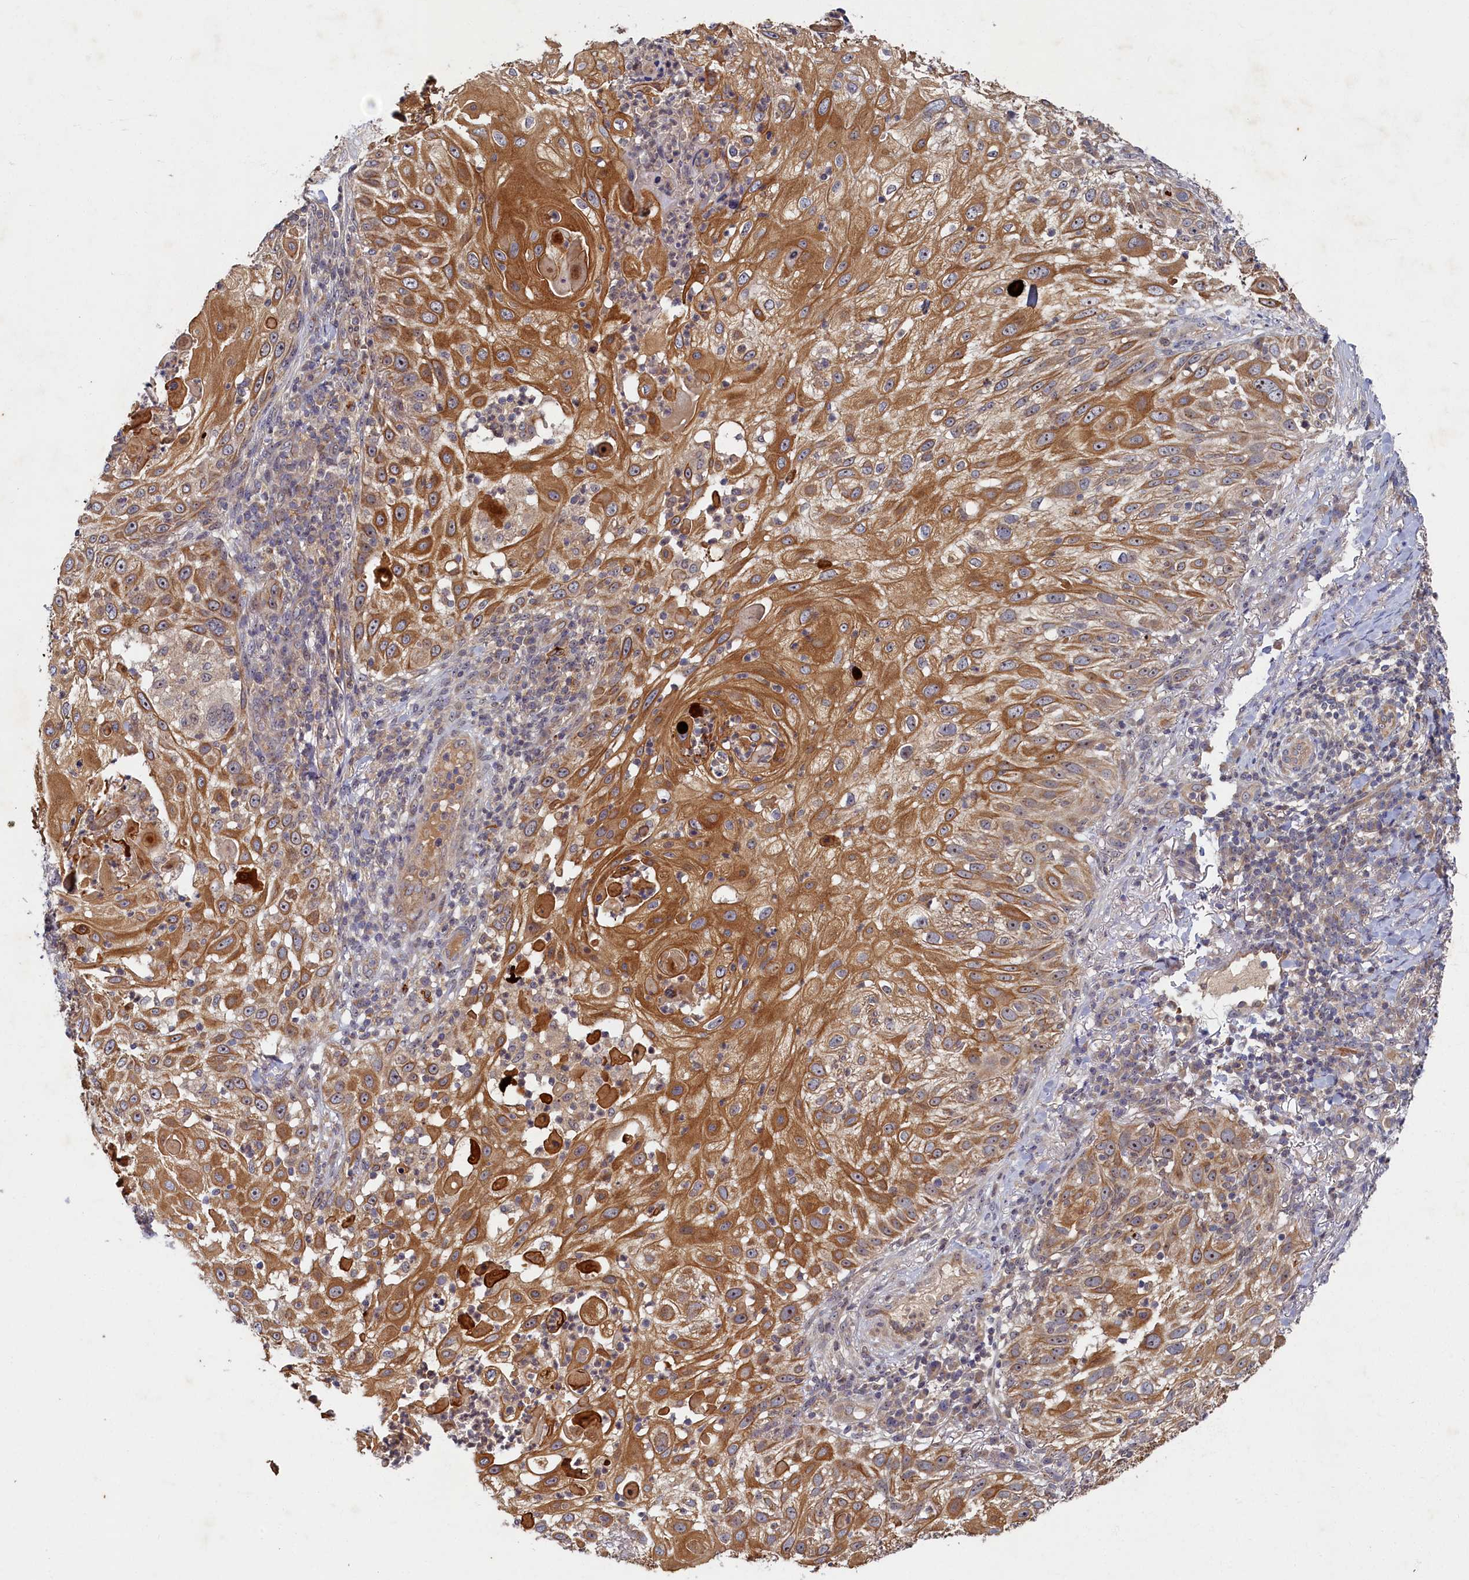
{"staining": {"intensity": "moderate", "quantity": ">75%", "location": "cytoplasmic/membranous"}, "tissue": "skin cancer", "cell_type": "Tumor cells", "image_type": "cancer", "snomed": [{"axis": "morphology", "description": "Squamous cell carcinoma, NOS"}, {"axis": "topography", "description": "Skin"}], "caption": "This micrograph displays immunohistochemistry (IHC) staining of skin cancer, with medium moderate cytoplasmic/membranous expression in approximately >75% of tumor cells.", "gene": "CEP20", "patient": {"sex": "female", "age": 44}}